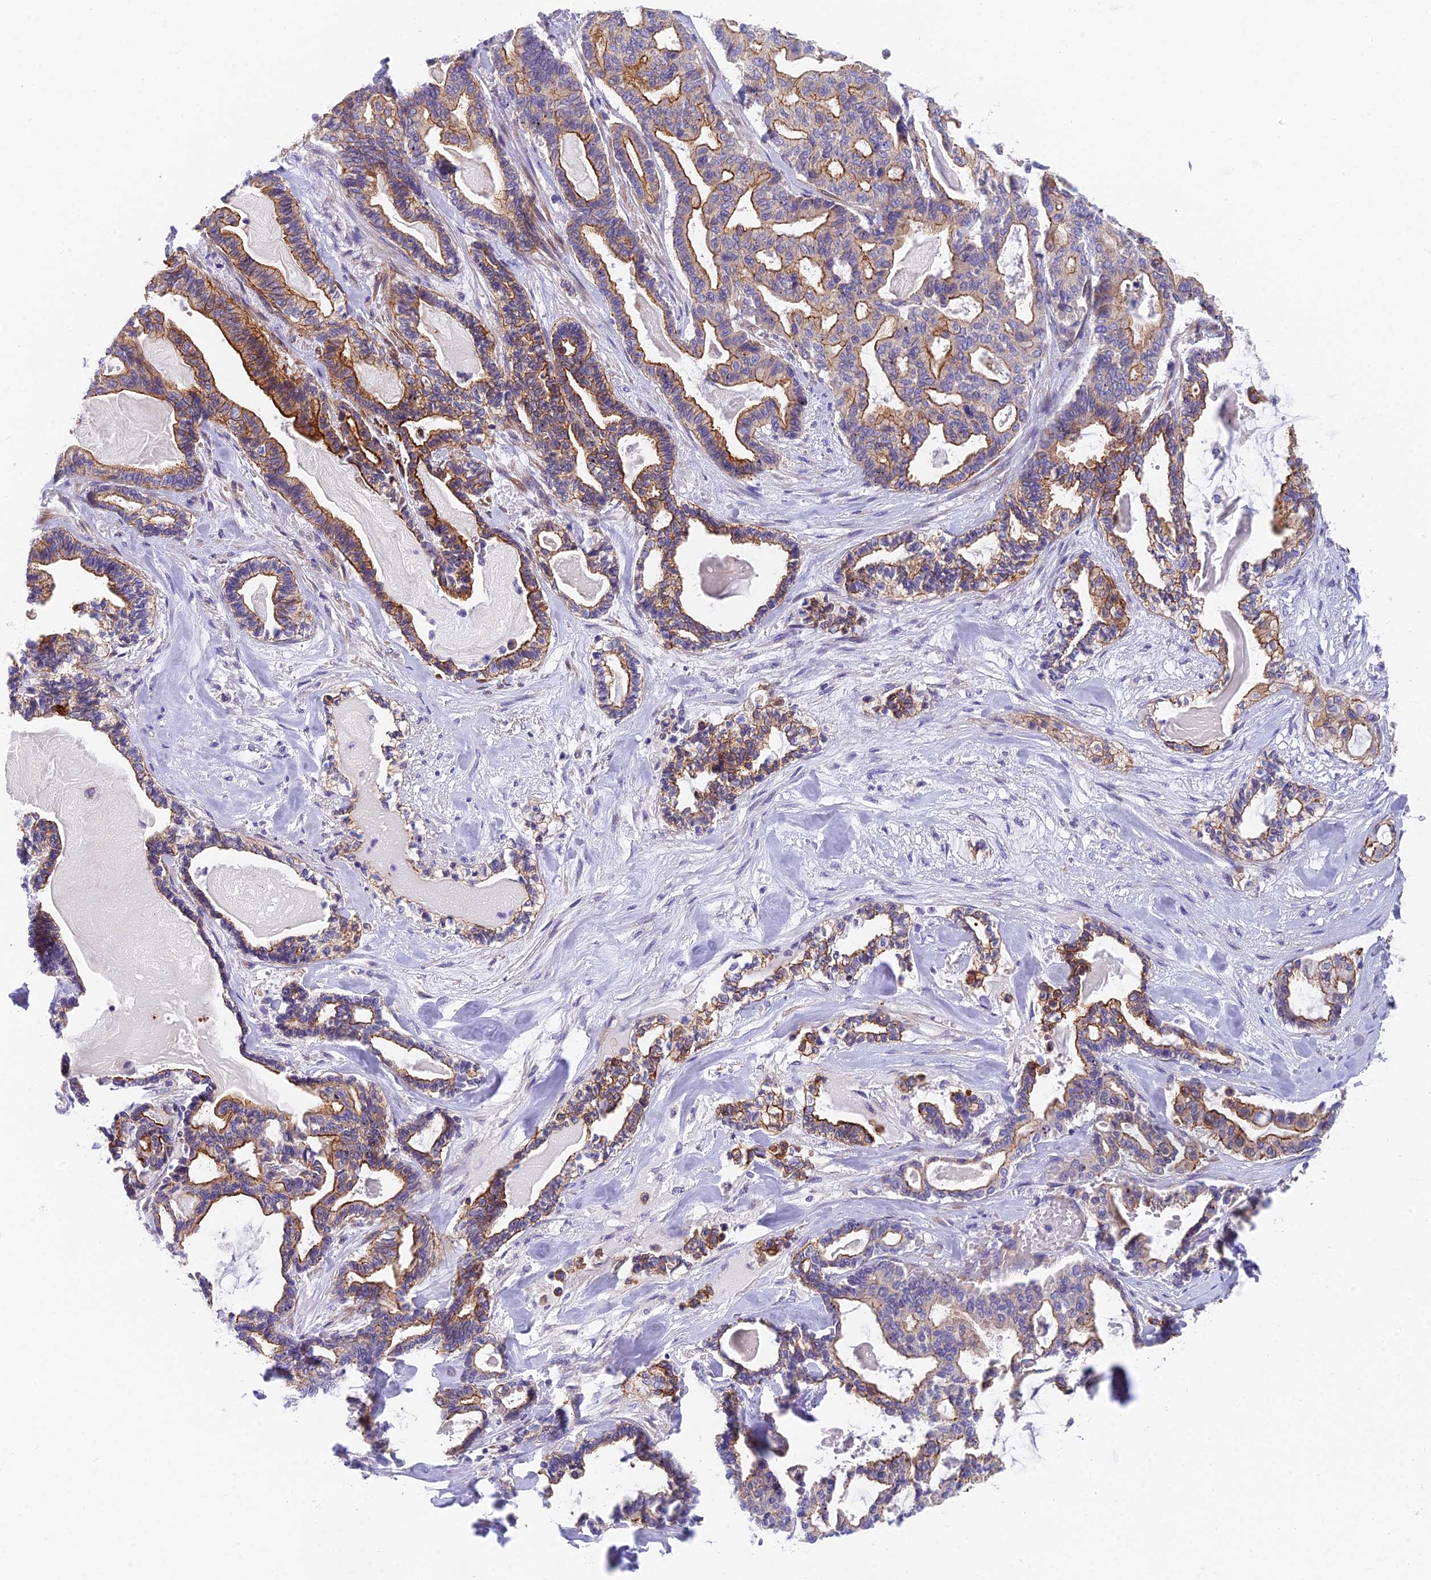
{"staining": {"intensity": "strong", "quantity": "25%-75%", "location": "cytoplasmic/membranous"}, "tissue": "pancreatic cancer", "cell_type": "Tumor cells", "image_type": "cancer", "snomed": [{"axis": "morphology", "description": "Adenocarcinoma, NOS"}, {"axis": "topography", "description": "Pancreas"}], "caption": "Immunohistochemistry (IHC) (DAB) staining of pancreatic adenocarcinoma shows strong cytoplasmic/membranous protein positivity in approximately 25%-75% of tumor cells.", "gene": "MVB12A", "patient": {"sex": "male", "age": 63}}